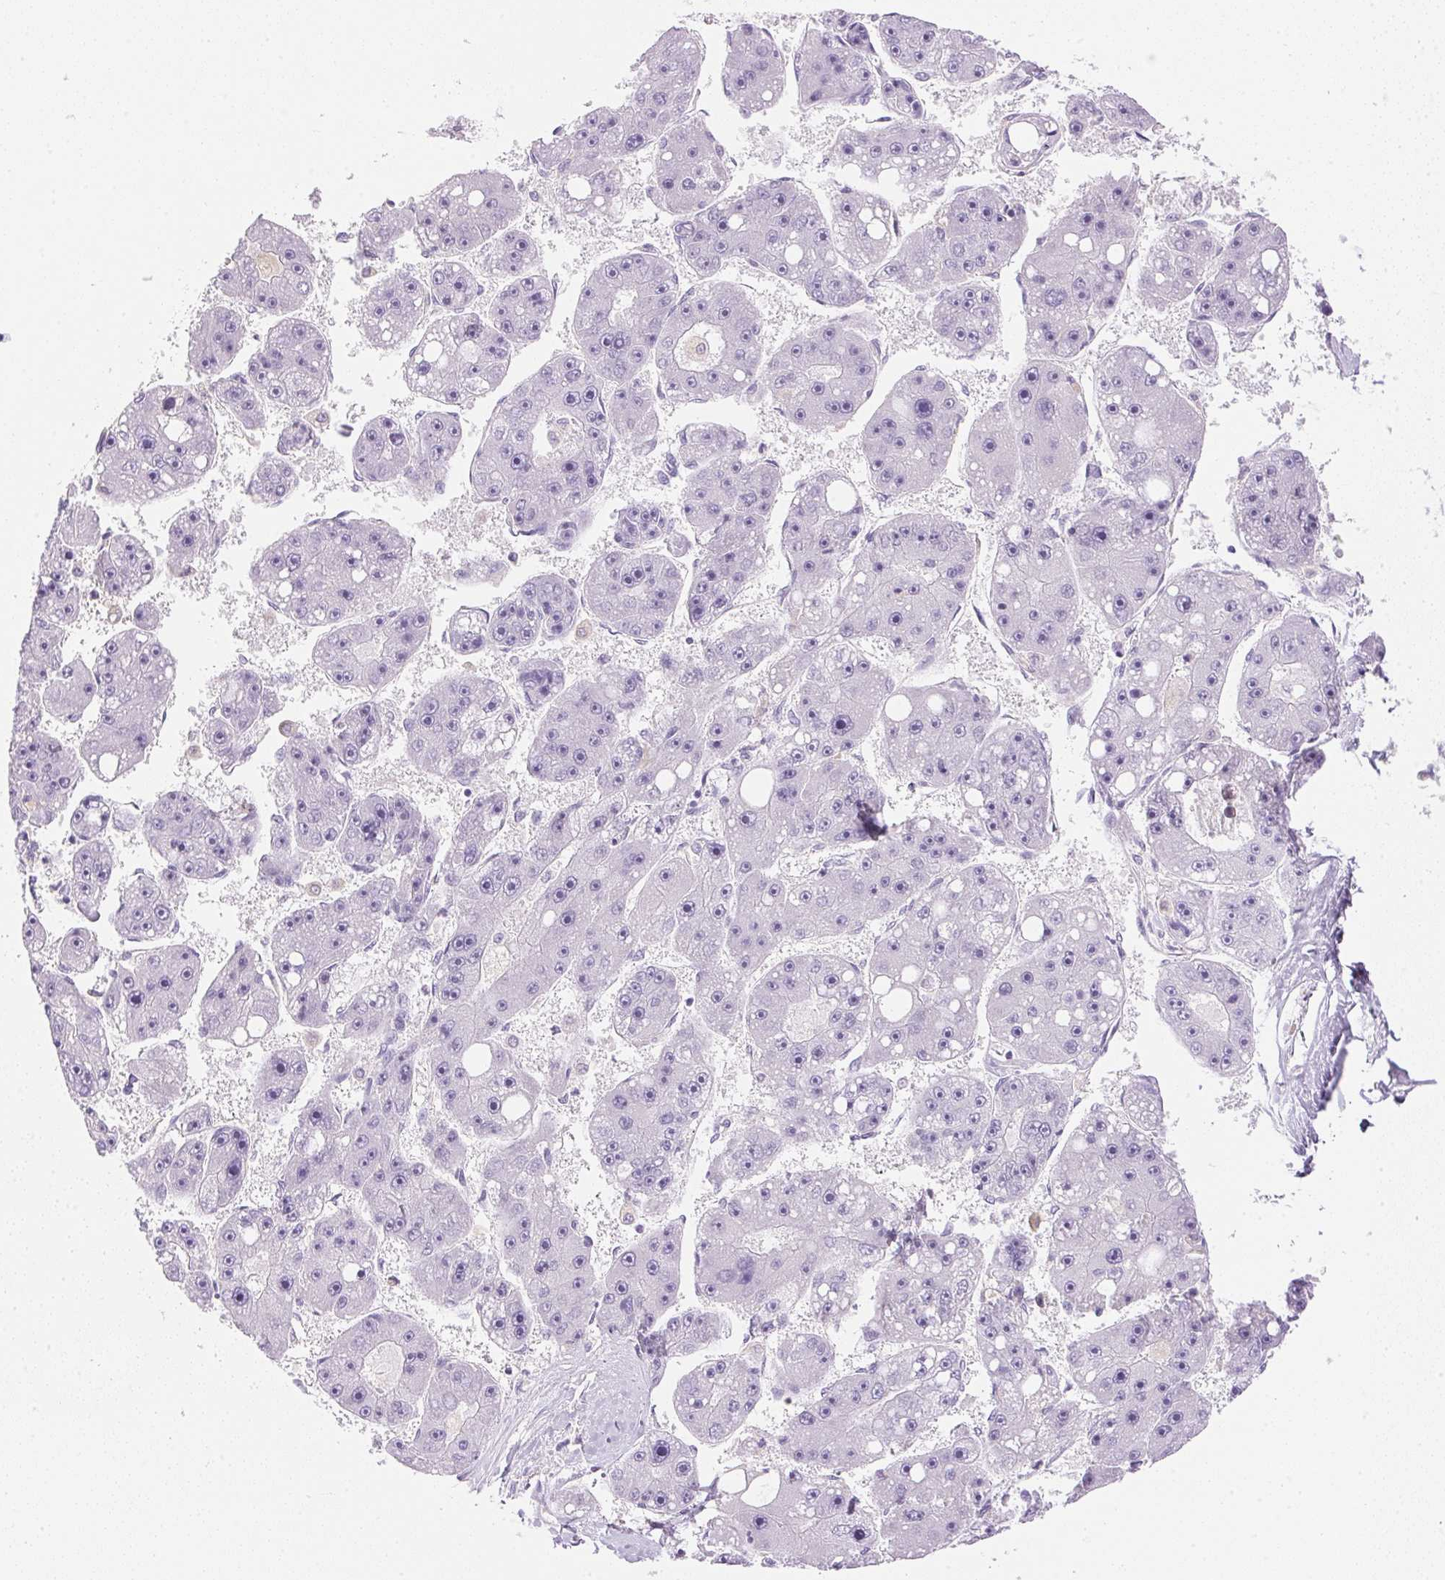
{"staining": {"intensity": "negative", "quantity": "none", "location": "none"}, "tissue": "liver cancer", "cell_type": "Tumor cells", "image_type": "cancer", "snomed": [{"axis": "morphology", "description": "Carcinoma, Hepatocellular, NOS"}, {"axis": "topography", "description": "Liver"}], "caption": "Micrograph shows no protein expression in tumor cells of liver cancer (hepatocellular carcinoma) tissue.", "gene": "ATP6V1G3", "patient": {"sex": "female", "age": 61}}